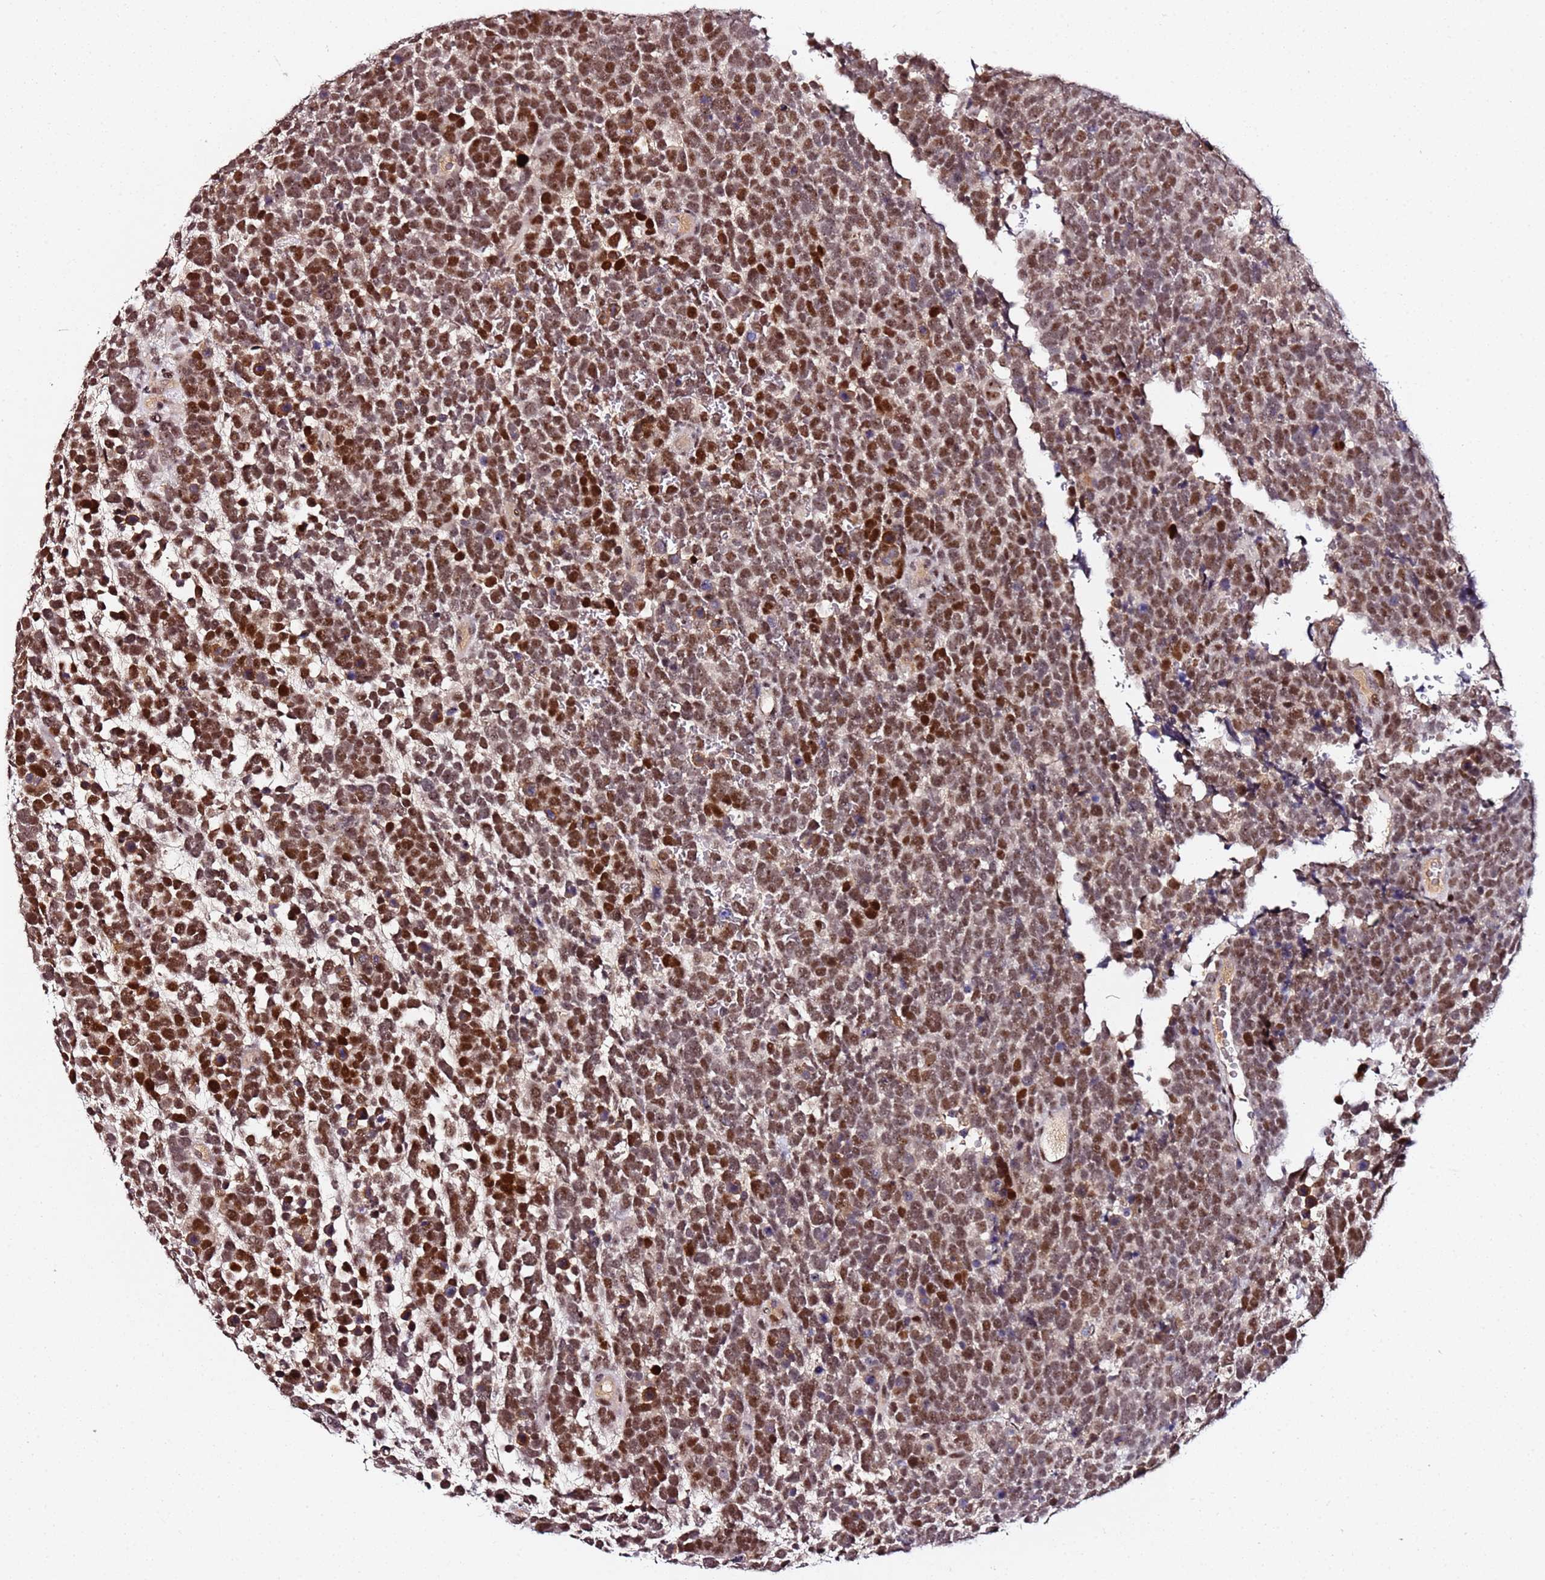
{"staining": {"intensity": "strong", "quantity": ">75%", "location": "nuclear"}, "tissue": "urothelial cancer", "cell_type": "Tumor cells", "image_type": "cancer", "snomed": [{"axis": "morphology", "description": "Urothelial carcinoma, High grade"}, {"axis": "topography", "description": "Urinary bladder"}], "caption": "Urothelial cancer tissue exhibits strong nuclear staining in approximately >75% of tumor cells, visualized by immunohistochemistry. Using DAB (brown) and hematoxylin (blue) stains, captured at high magnification using brightfield microscopy.", "gene": "FCF1", "patient": {"sex": "female", "age": 82}}